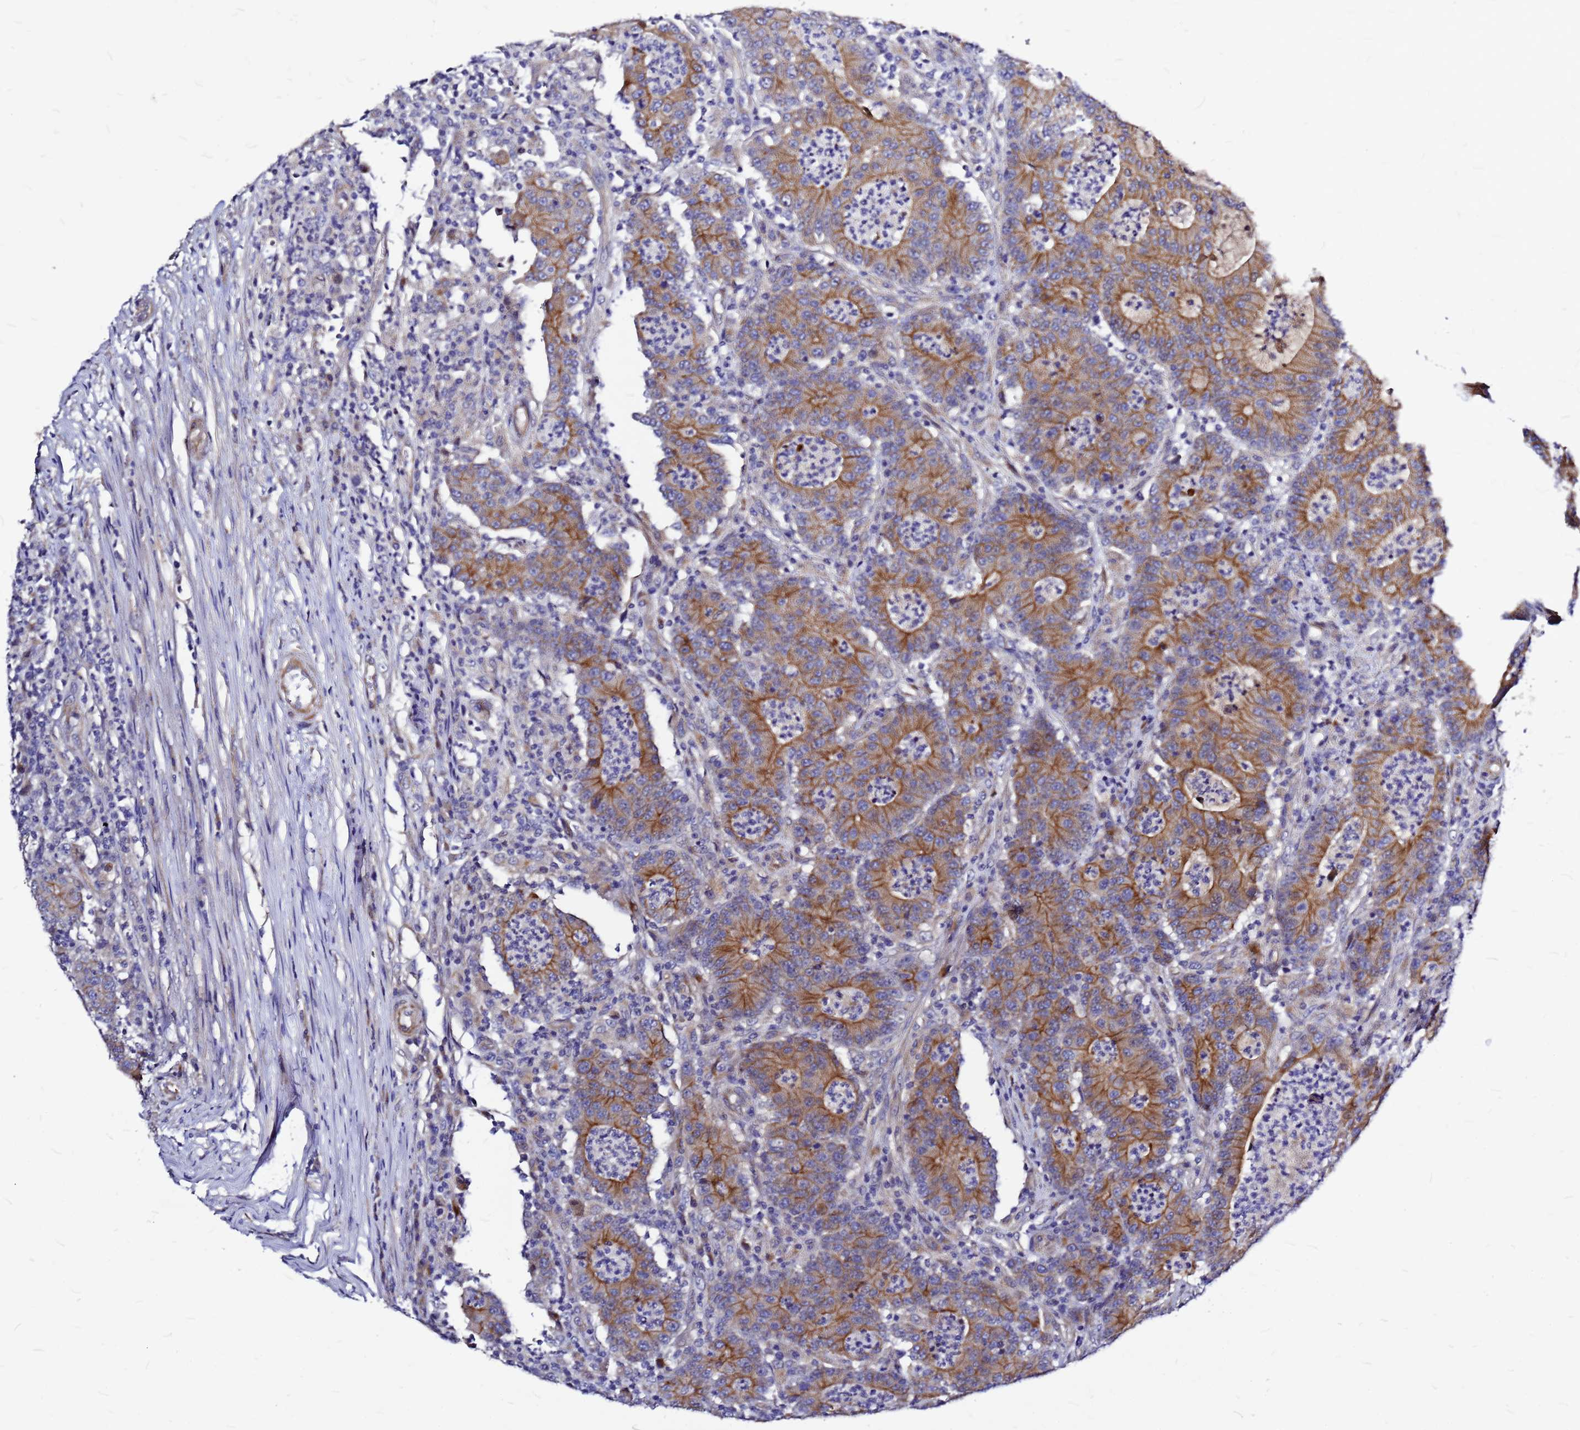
{"staining": {"intensity": "moderate", "quantity": ">75%", "location": "cytoplasmic/membranous"}, "tissue": "colorectal cancer", "cell_type": "Tumor cells", "image_type": "cancer", "snomed": [{"axis": "morphology", "description": "Adenocarcinoma, NOS"}, {"axis": "topography", "description": "Colon"}], "caption": "Immunohistochemical staining of human colorectal adenocarcinoma exhibits moderate cytoplasmic/membranous protein positivity in about >75% of tumor cells.", "gene": "FBXW5", "patient": {"sex": "male", "age": 83}}